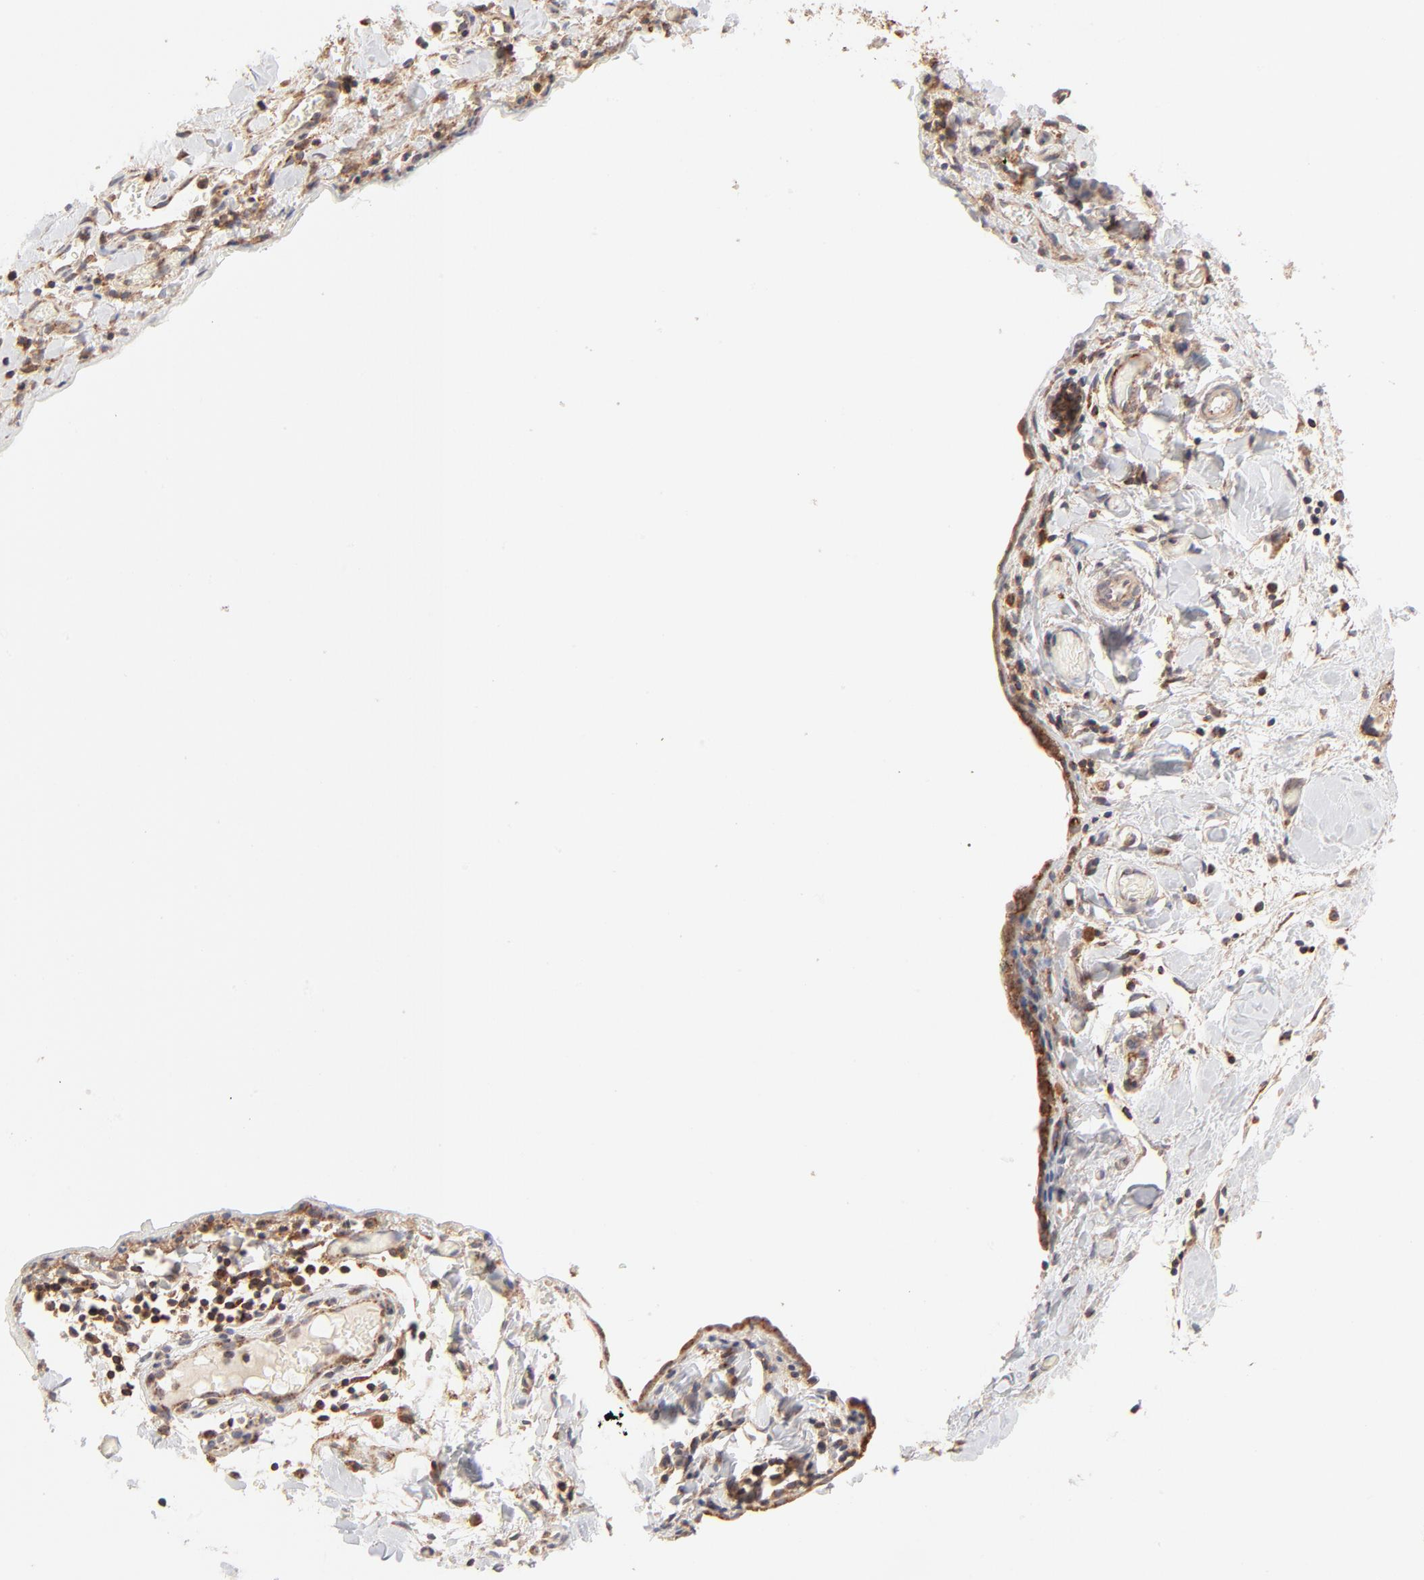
{"staining": {"intensity": "moderate", "quantity": ">75%", "location": "cytoplasmic/membranous"}, "tissue": "stomach cancer", "cell_type": "Tumor cells", "image_type": "cancer", "snomed": [{"axis": "morphology", "description": "Adenocarcinoma, NOS"}, {"axis": "topography", "description": "Stomach, upper"}], "caption": "Approximately >75% of tumor cells in human stomach cancer exhibit moderate cytoplasmic/membranous protein positivity as visualized by brown immunohistochemical staining.", "gene": "CSPG4", "patient": {"sex": "male", "age": 47}}